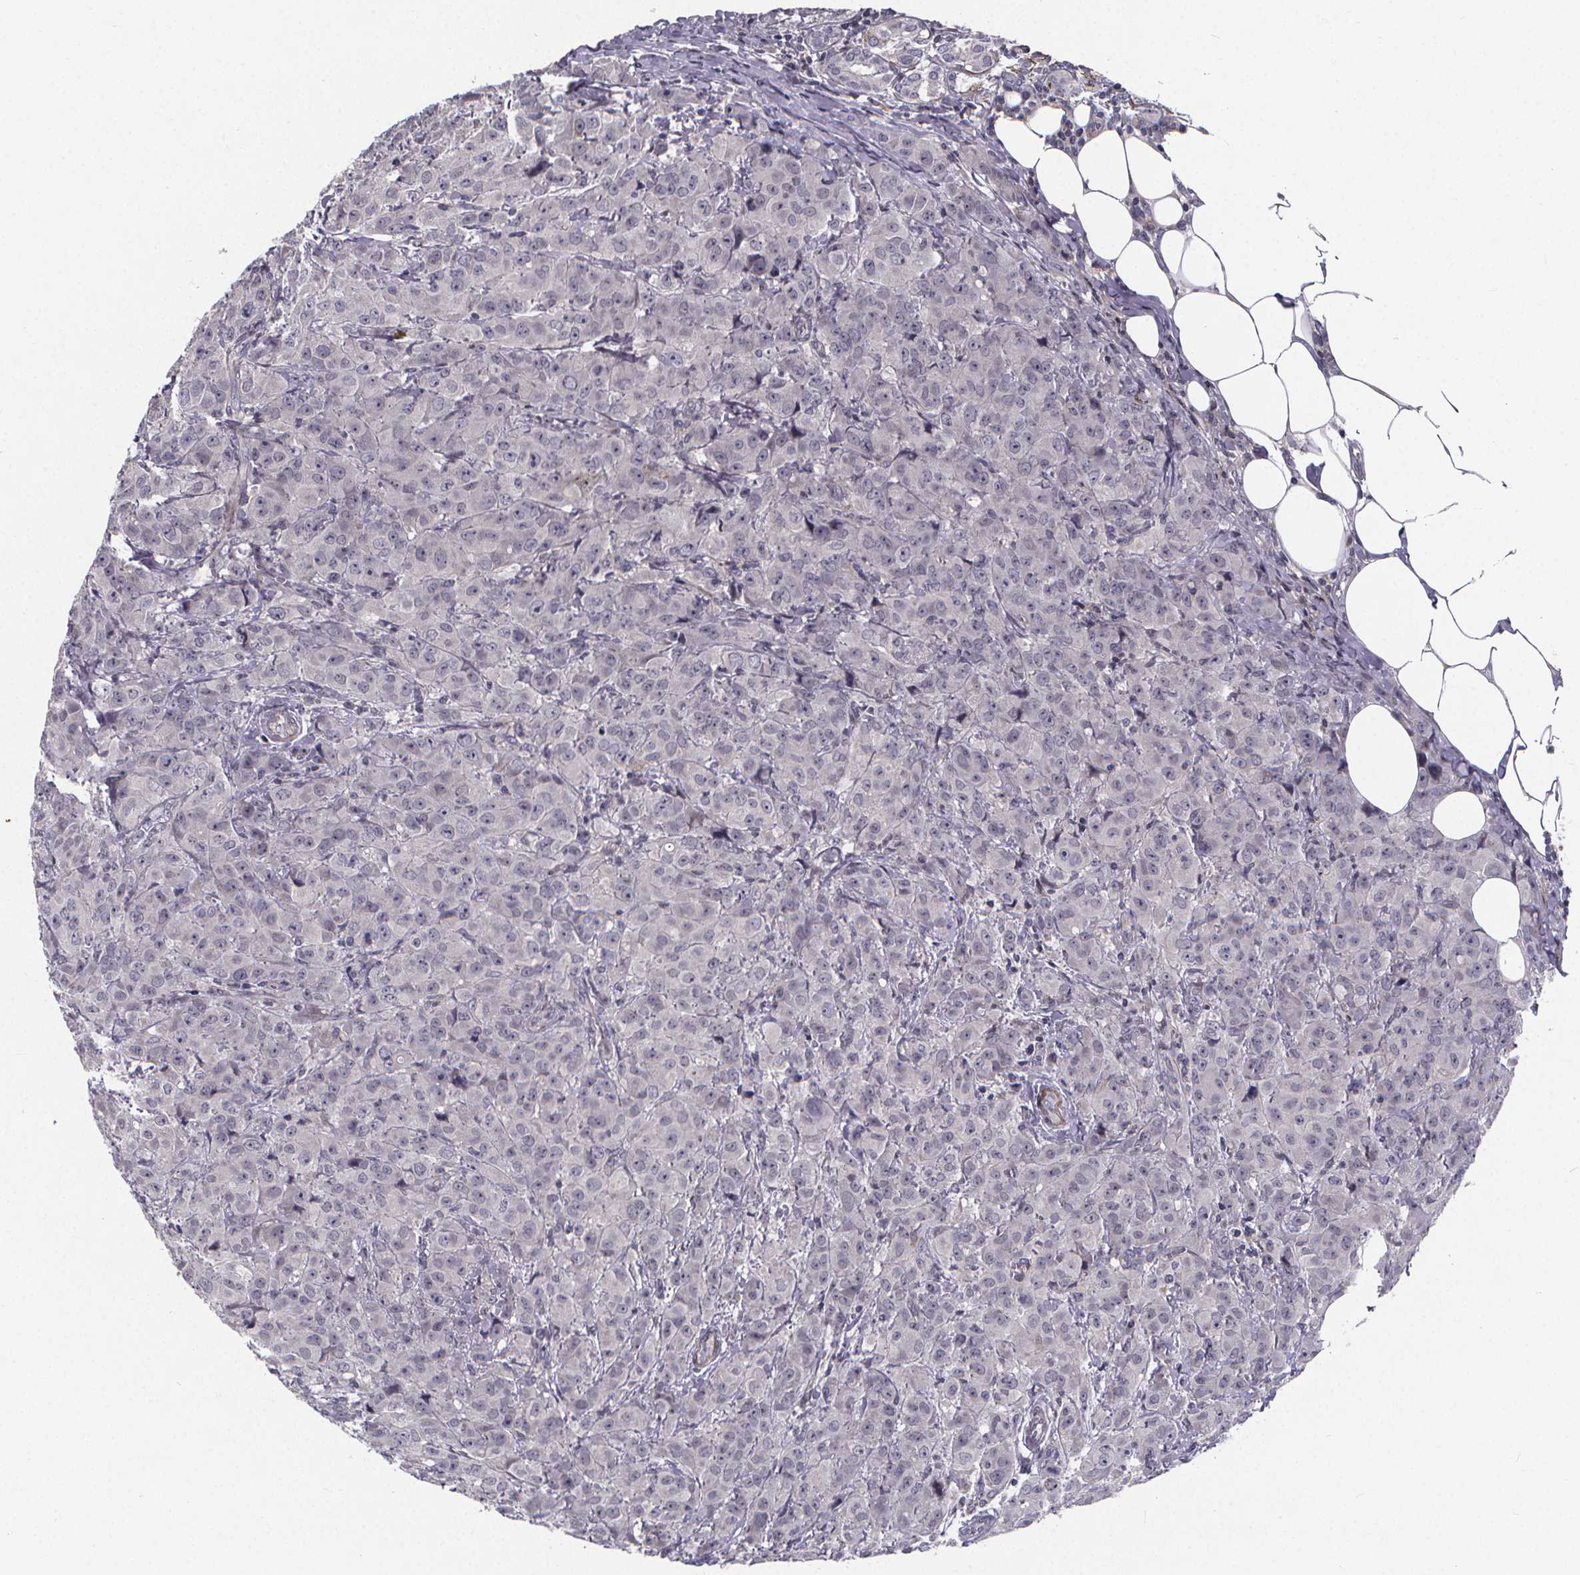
{"staining": {"intensity": "negative", "quantity": "none", "location": "none"}, "tissue": "breast cancer", "cell_type": "Tumor cells", "image_type": "cancer", "snomed": [{"axis": "morphology", "description": "Normal tissue, NOS"}, {"axis": "morphology", "description": "Duct carcinoma"}, {"axis": "topography", "description": "Breast"}], "caption": "The histopathology image demonstrates no staining of tumor cells in breast cancer.", "gene": "FBXW2", "patient": {"sex": "female", "age": 43}}